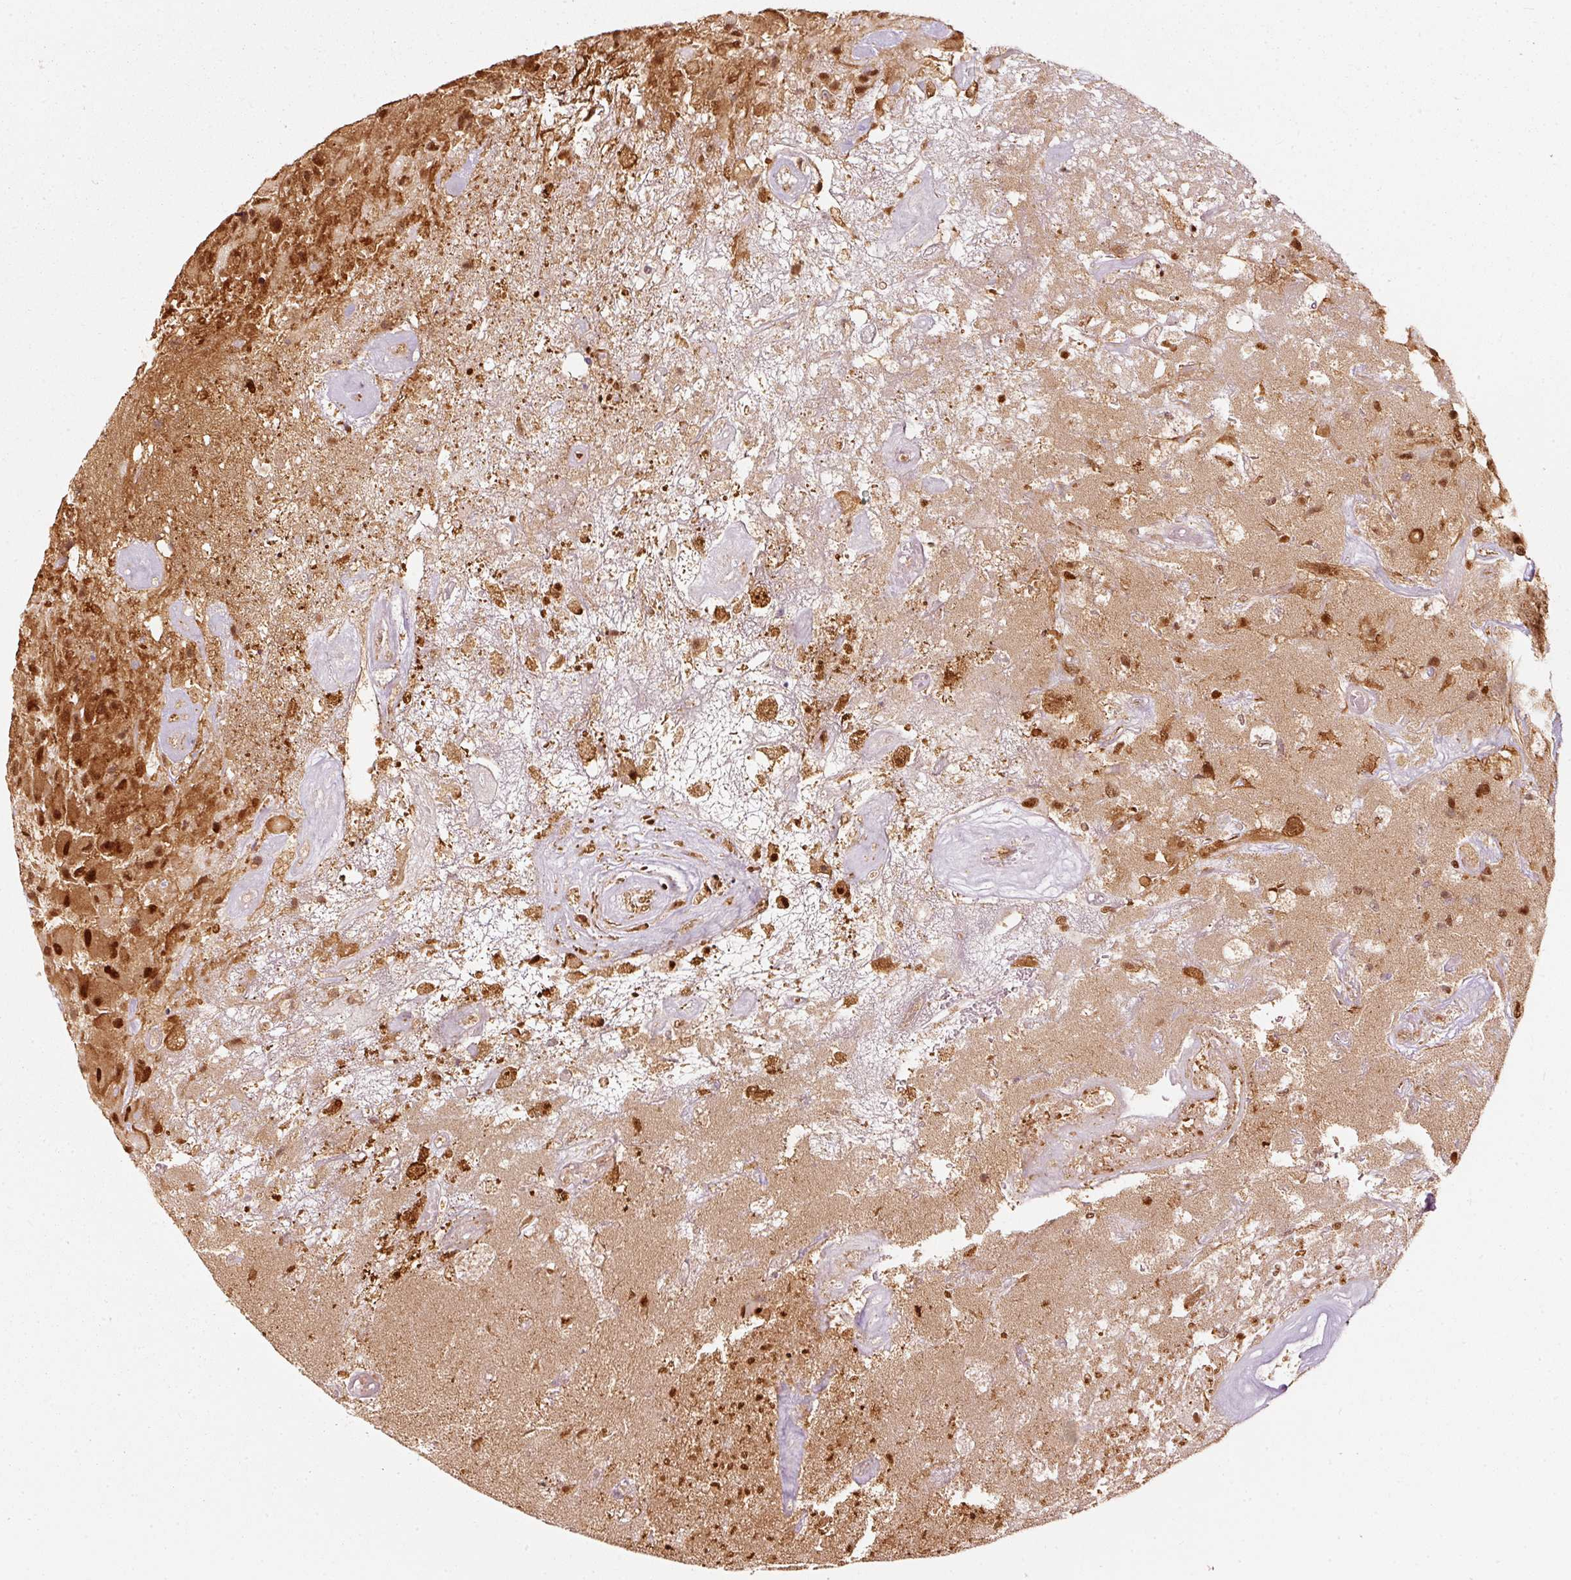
{"staining": {"intensity": "strong", "quantity": ">75%", "location": "cytoplasmic/membranous,nuclear"}, "tissue": "glioma", "cell_type": "Tumor cells", "image_type": "cancer", "snomed": [{"axis": "morphology", "description": "Glioma, malignant, High grade"}, {"axis": "topography", "description": "Brain"}], "caption": "Malignant glioma (high-grade) was stained to show a protein in brown. There is high levels of strong cytoplasmic/membranous and nuclear positivity in about >75% of tumor cells. (DAB (3,3'-diaminobenzidine) = brown stain, brightfield microscopy at high magnification).", "gene": "PSMD1", "patient": {"sex": "female", "age": 67}}